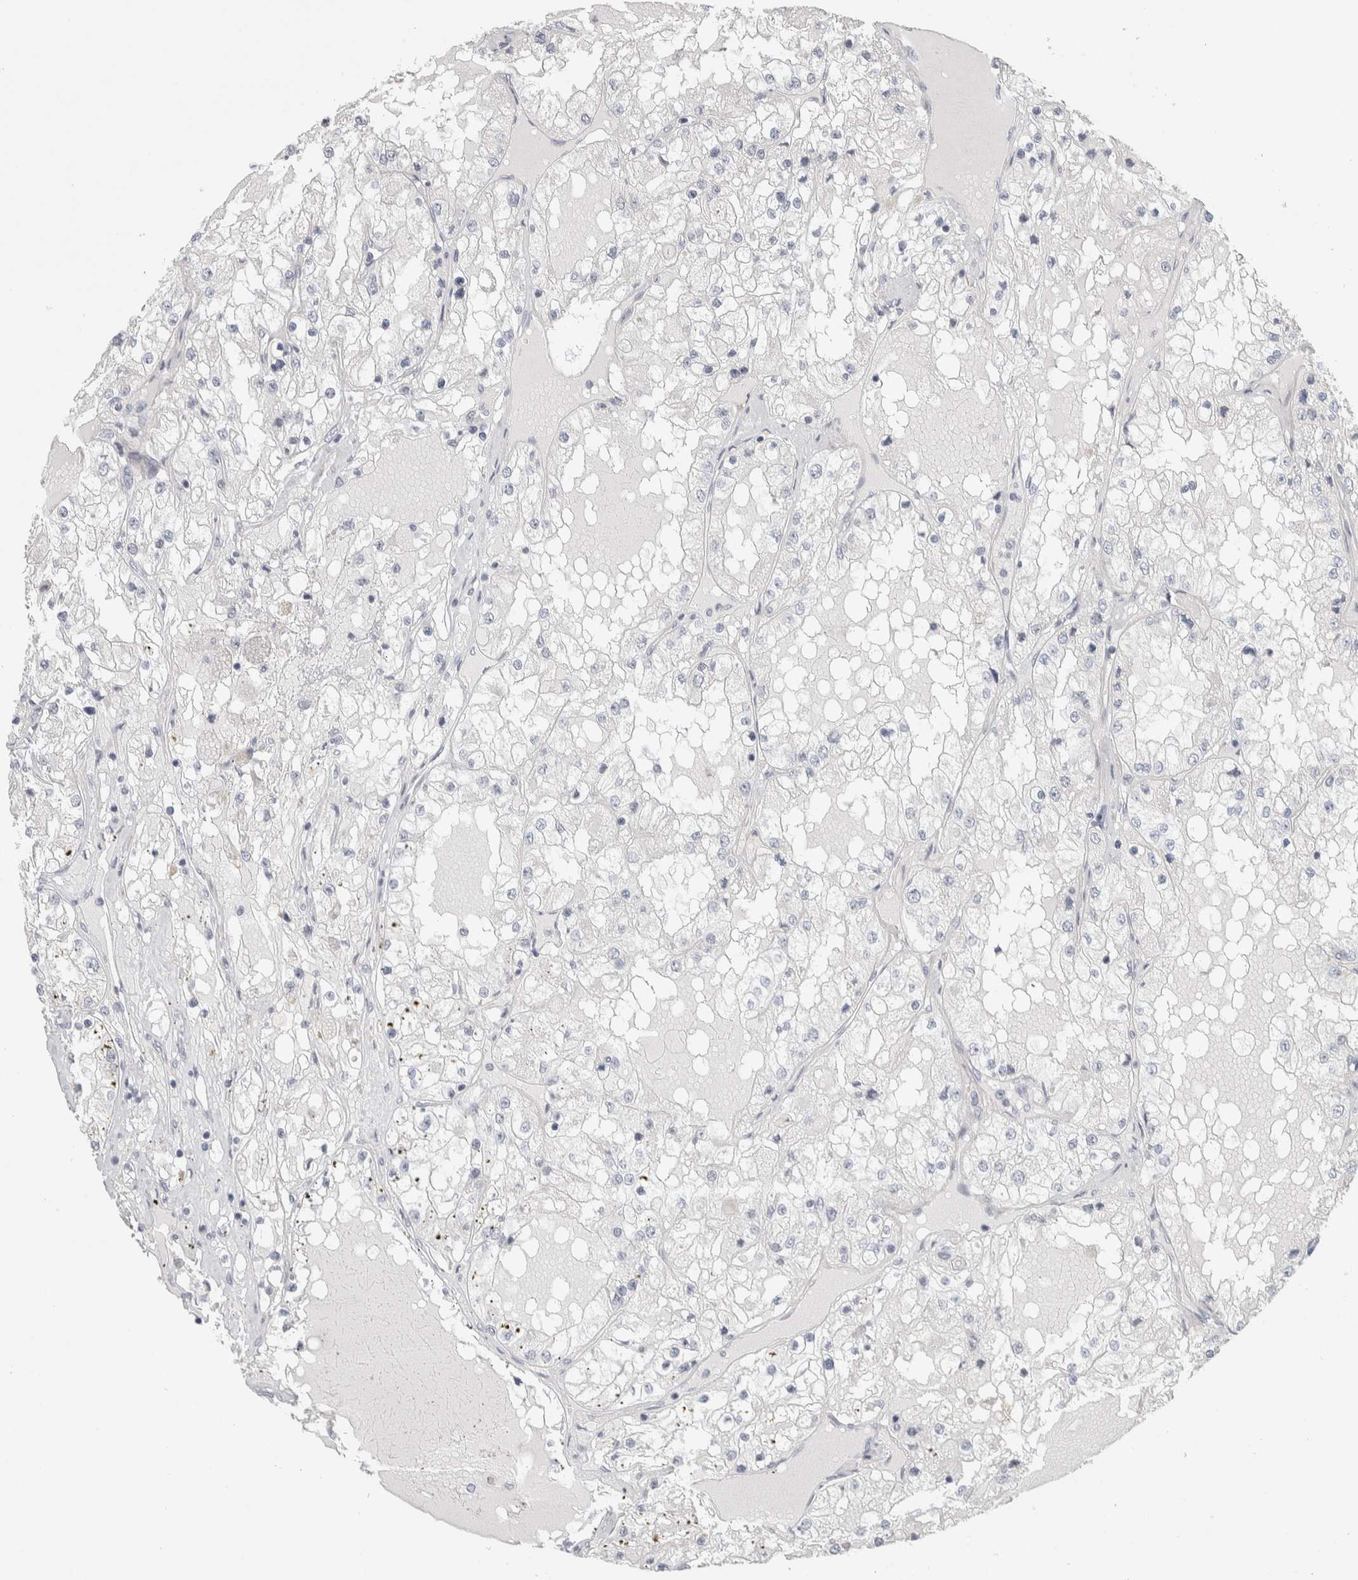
{"staining": {"intensity": "negative", "quantity": "none", "location": "none"}, "tissue": "renal cancer", "cell_type": "Tumor cells", "image_type": "cancer", "snomed": [{"axis": "morphology", "description": "Adenocarcinoma, NOS"}, {"axis": "topography", "description": "Kidney"}], "caption": "Immunohistochemistry of human adenocarcinoma (renal) reveals no staining in tumor cells.", "gene": "DCXR", "patient": {"sex": "male", "age": 68}}